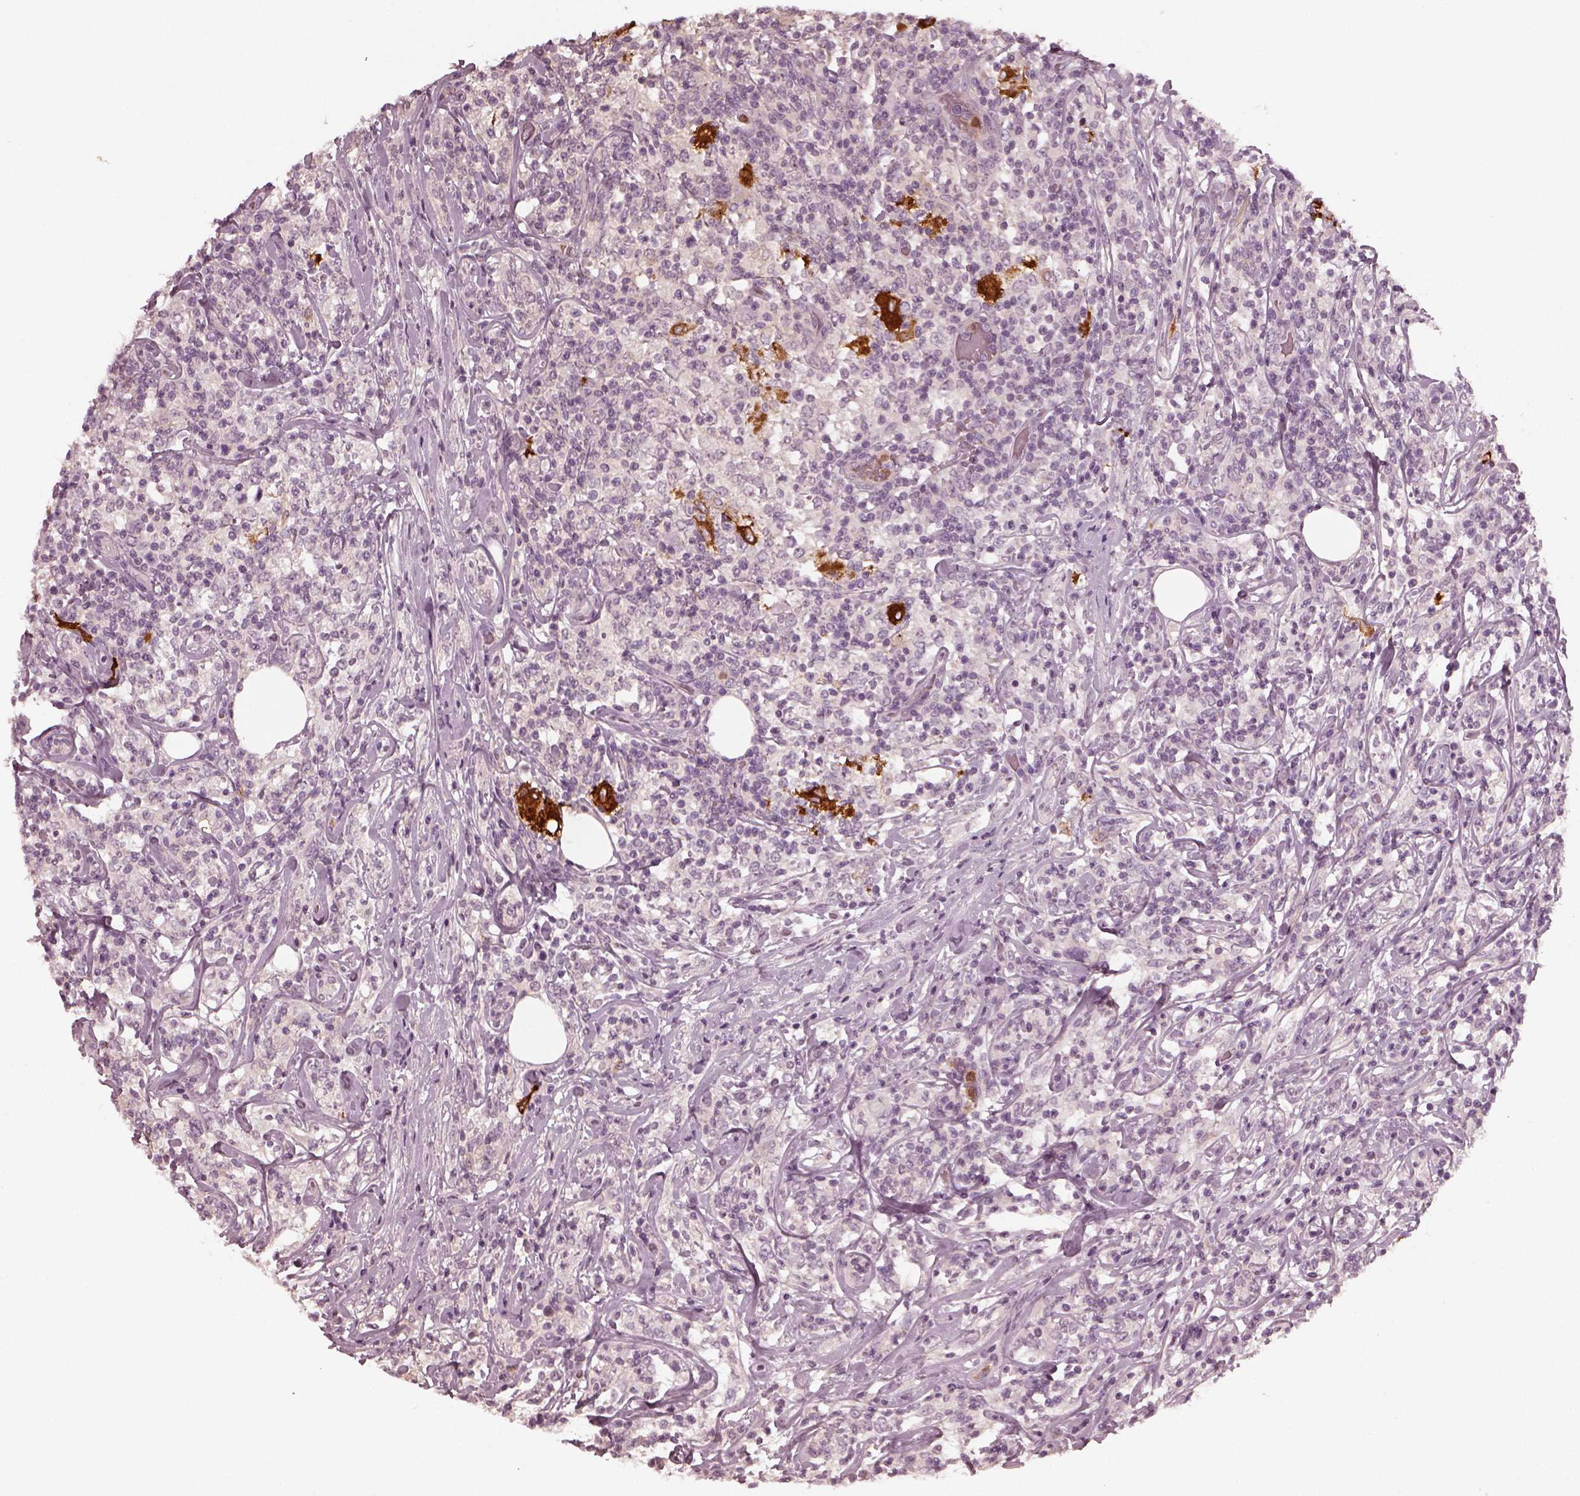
{"staining": {"intensity": "negative", "quantity": "none", "location": "none"}, "tissue": "lymphoma", "cell_type": "Tumor cells", "image_type": "cancer", "snomed": [{"axis": "morphology", "description": "Malignant lymphoma, non-Hodgkin's type, High grade"}, {"axis": "topography", "description": "Lymph node"}], "caption": "Protein analysis of lymphoma exhibits no significant positivity in tumor cells.", "gene": "CHIT1", "patient": {"sex": "female", "age": 84}}